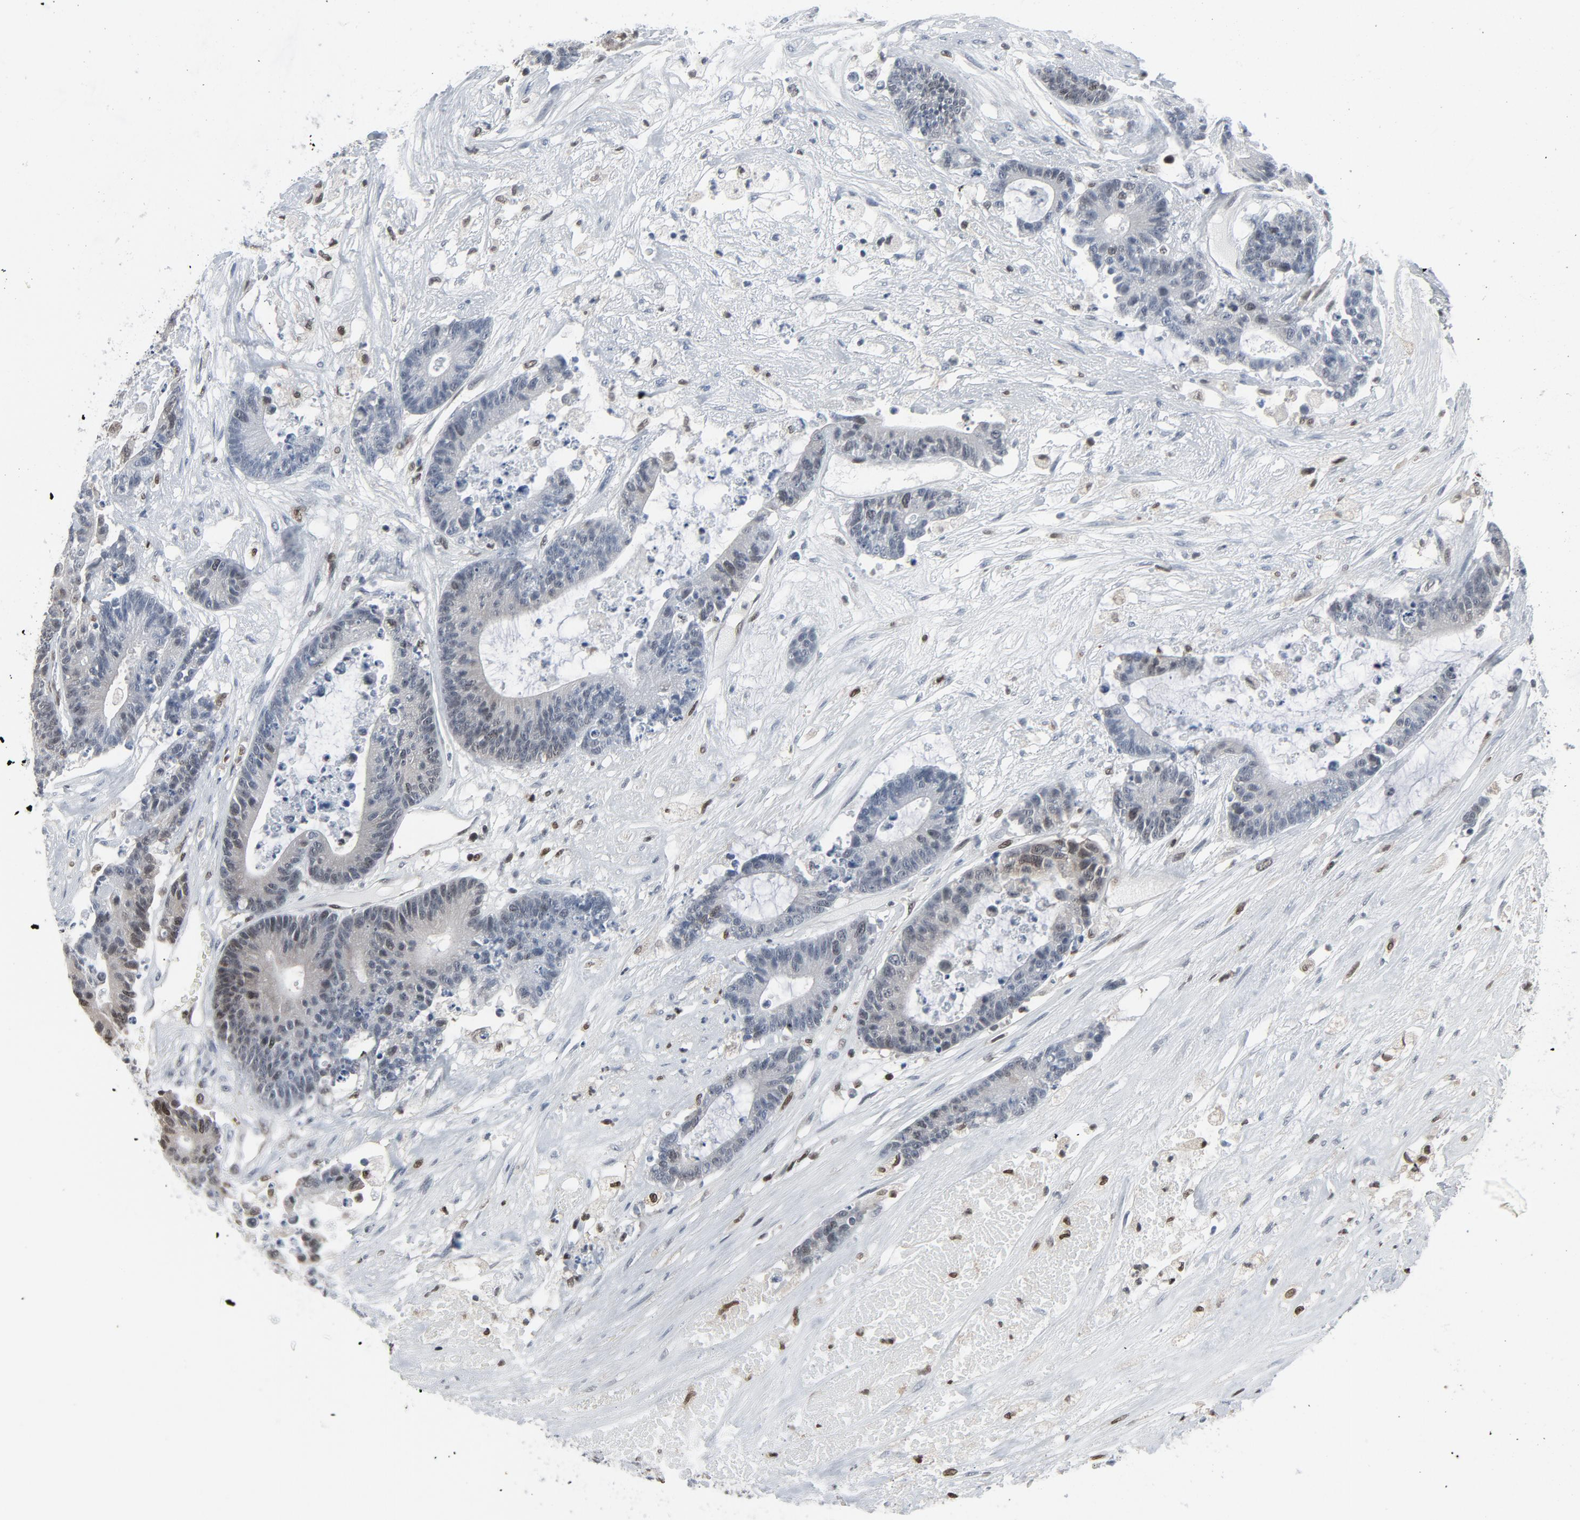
{"staining": {"intensity": "weak", "quantity": "<25%", "location": "cytoplasmic/membranous,nuclear"}, "tissue": "colorectal cancer", "cell_type": "Tumor cells", "image_type": "cancer", "snomed": [{"axis": "morphology", "description": "Adenocarcinoma, NOS"}, {"axis": "topography", "description": "Colon"}], "caption": "The immunohistochemistry (IHC) image has no significant positivity in tumor cells of colorectal cancer (adenocarcinoma) tissue.", "gene": "STAT5A", "patient": {"sex": "female", "age": 84}}